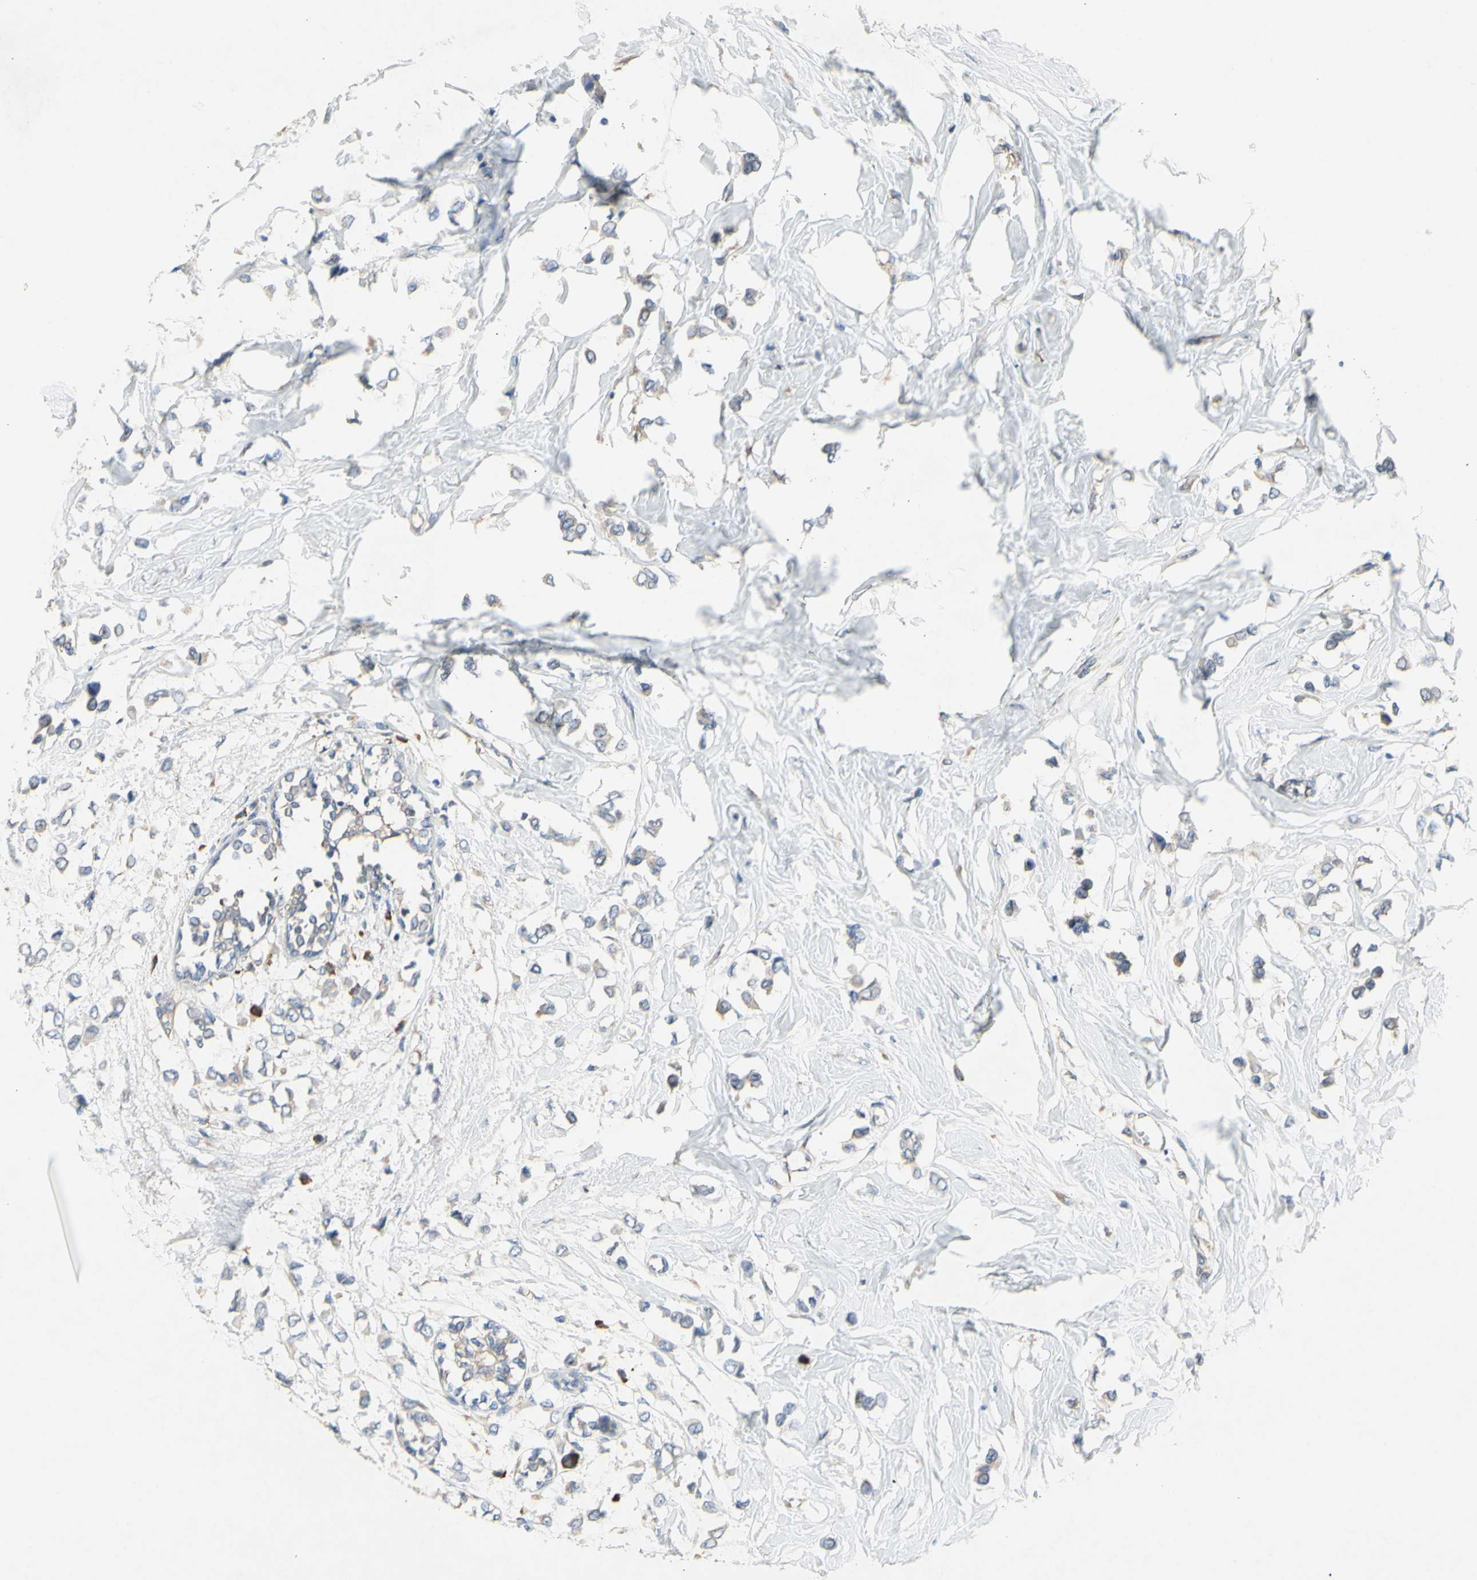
{"staining": {"intensity": "negative", "quantity": "none", "location": "none"}, "tissue": "breast cancer", "cell_type": "Tumor cells", "image_type": "cancer", "snomed": [{"axis": "morphology", "description": "Lobular carcinoma"}, {"axis": "topography", "description": "Breast"}], "caption": "DAB (3,3'-diaminobenzidine) immunohistochemical staining of human breast cancer reveals no significant expression in tumor cells.", "gene": "KLC1", "patient": {"sex": "female", "age": 51}}